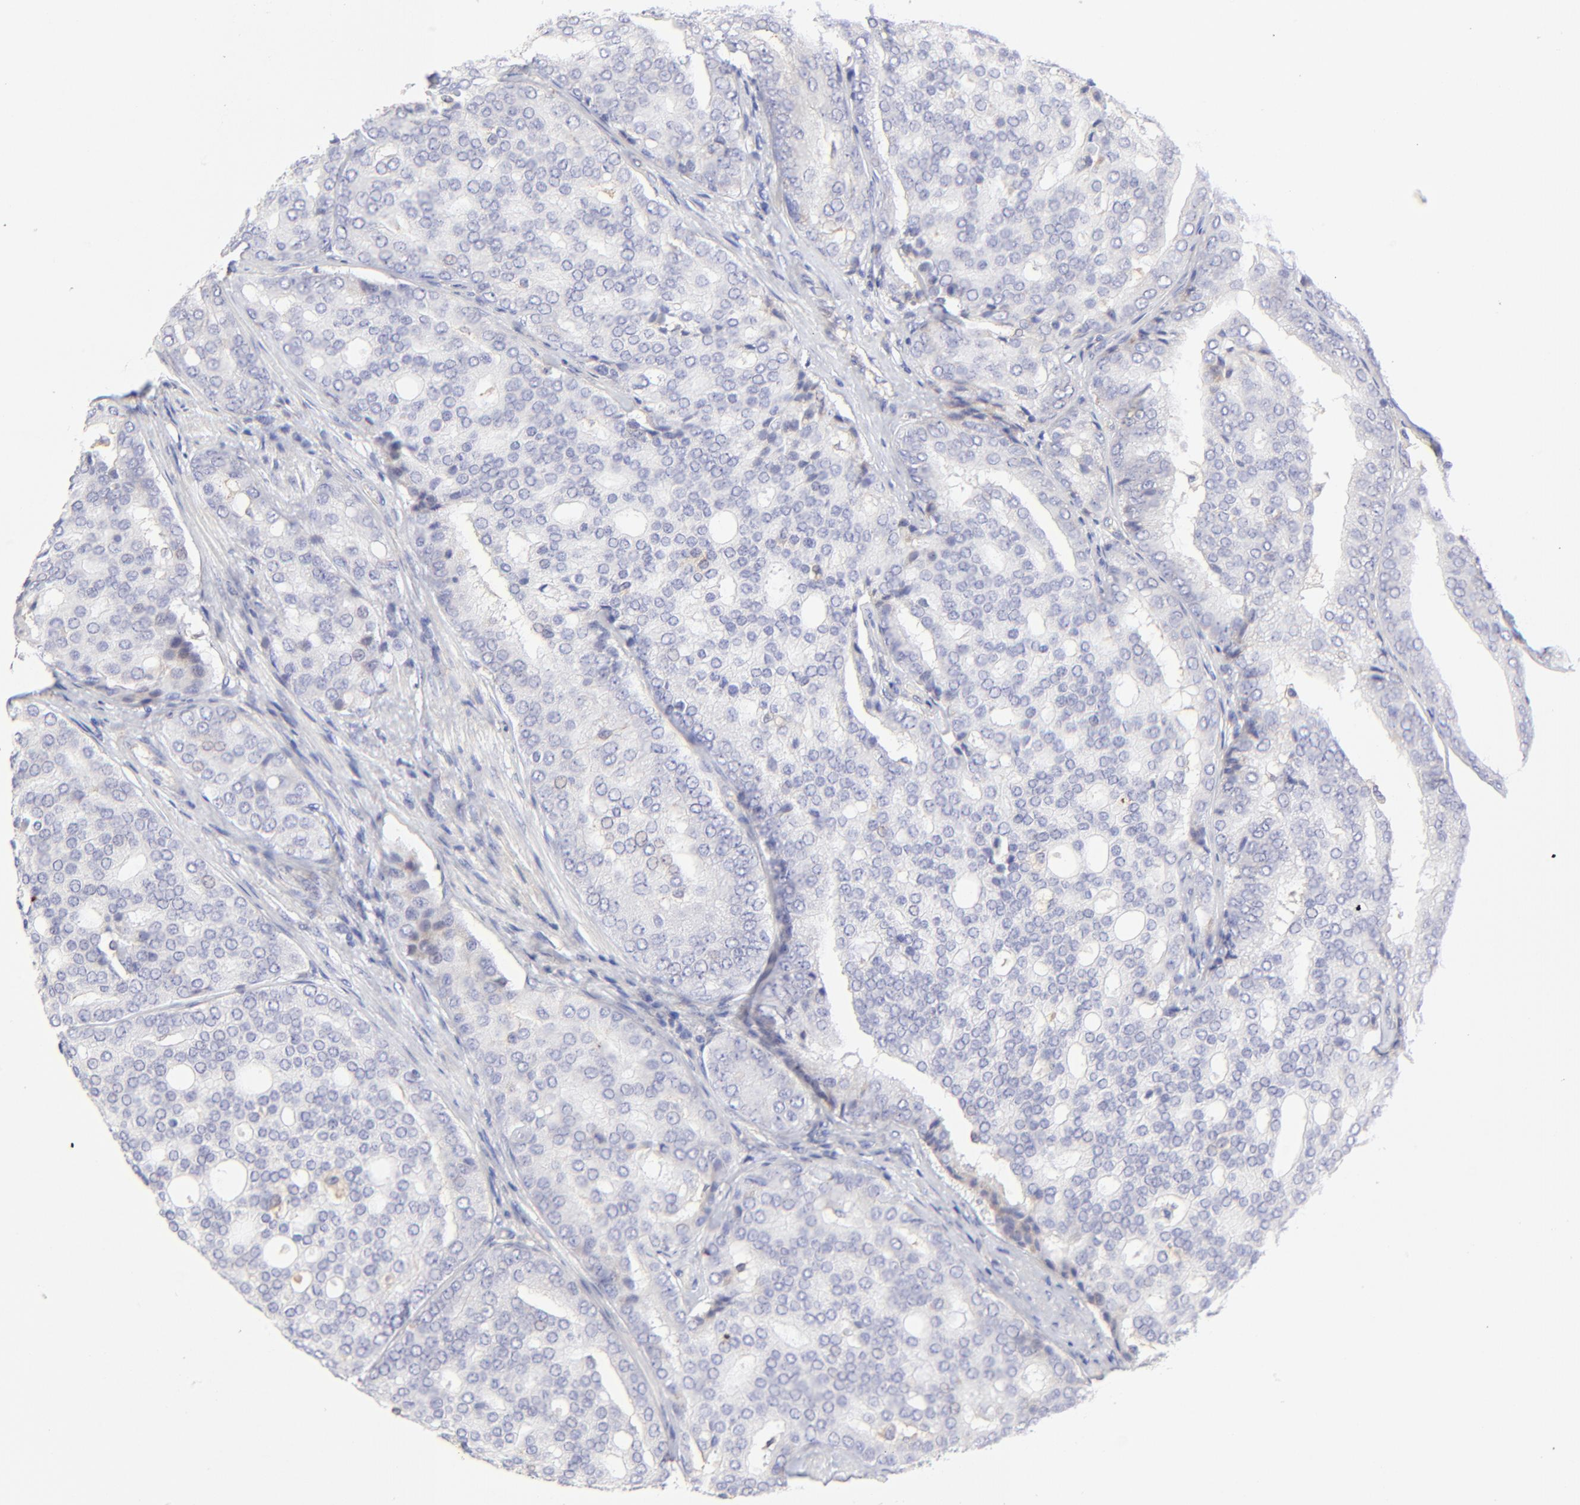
{"staining": {"intensity": "negative", "quantity": "none", "location": "none"}, "tissue": "prostate cancer", "cell_type": "Tumor cells", "image_type": "cancer", "snomed": [{"axis": "morphology", "description": "Adenocarcinoma, High grade"}, {"axis": "topography", "description": "Prostate"}], "caption": "The photomicrograph exhibits no staining of tumor cells in prostate cancer. (Immunohistochemistry, brightfield microscopy, high magnification).", "gene": "LHFPL1", "patient": {"sex": "male", "age": 64}}